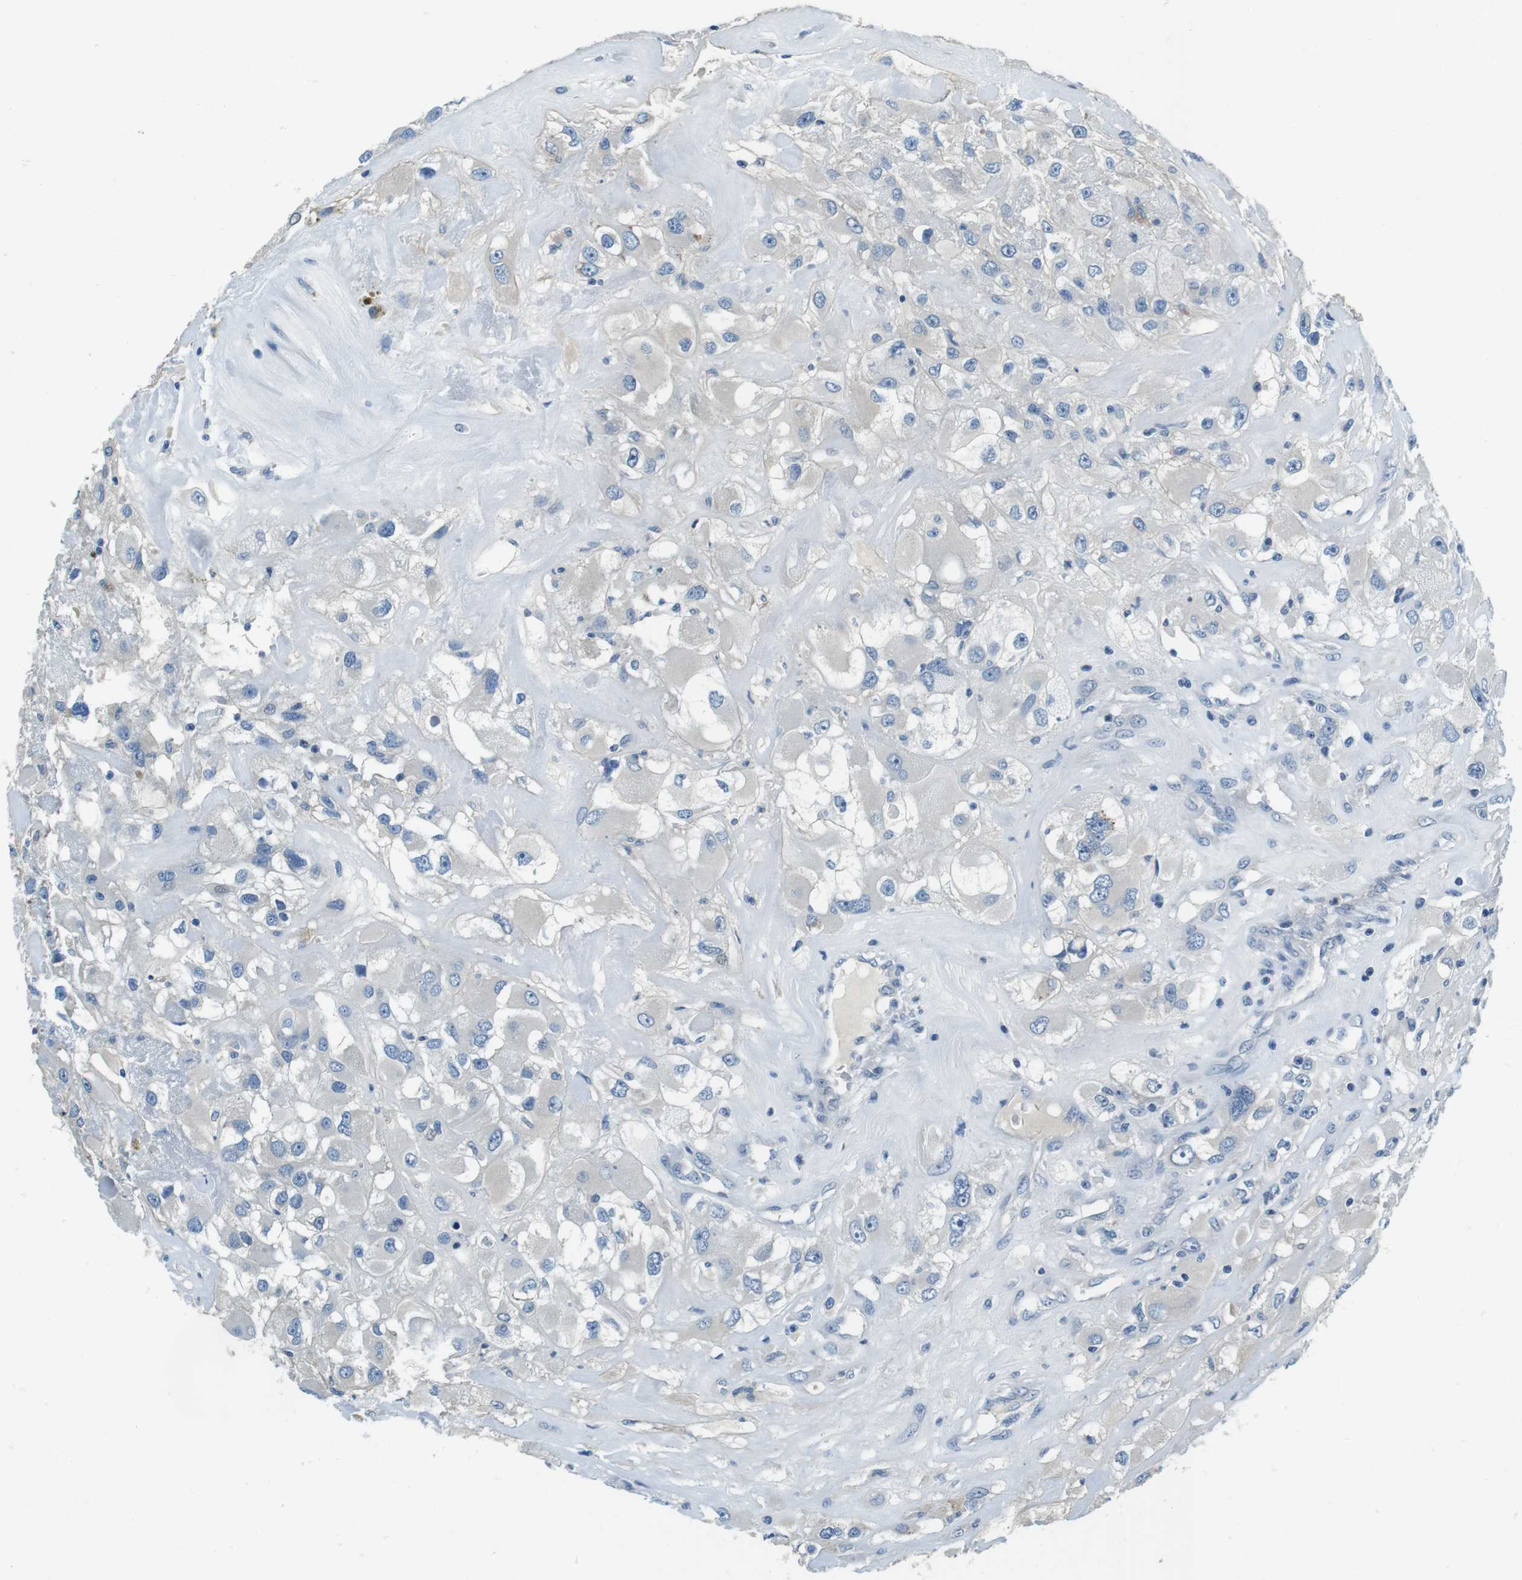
{"staining": {"intensity": "negative", "quantity": "none", "location": "none"}, "tissue": "renal cancer", "cell_type": "Tumor cells", "image_type": "cancer", "snomed": [{"axis": "morphology", "description": "Adenocarcinoma, NOS"}, {"axis": "topography", "description": "Kidney"}], "caption": "A photomicrograph of human renal cancer is negative for staining in tumor cells. (DAB immunohistochemistry (IHC) visualized using brightfield microscopy, high magnification).", "gene": "KCNJ5", "patient": {"sex": "female", "age": 52}}